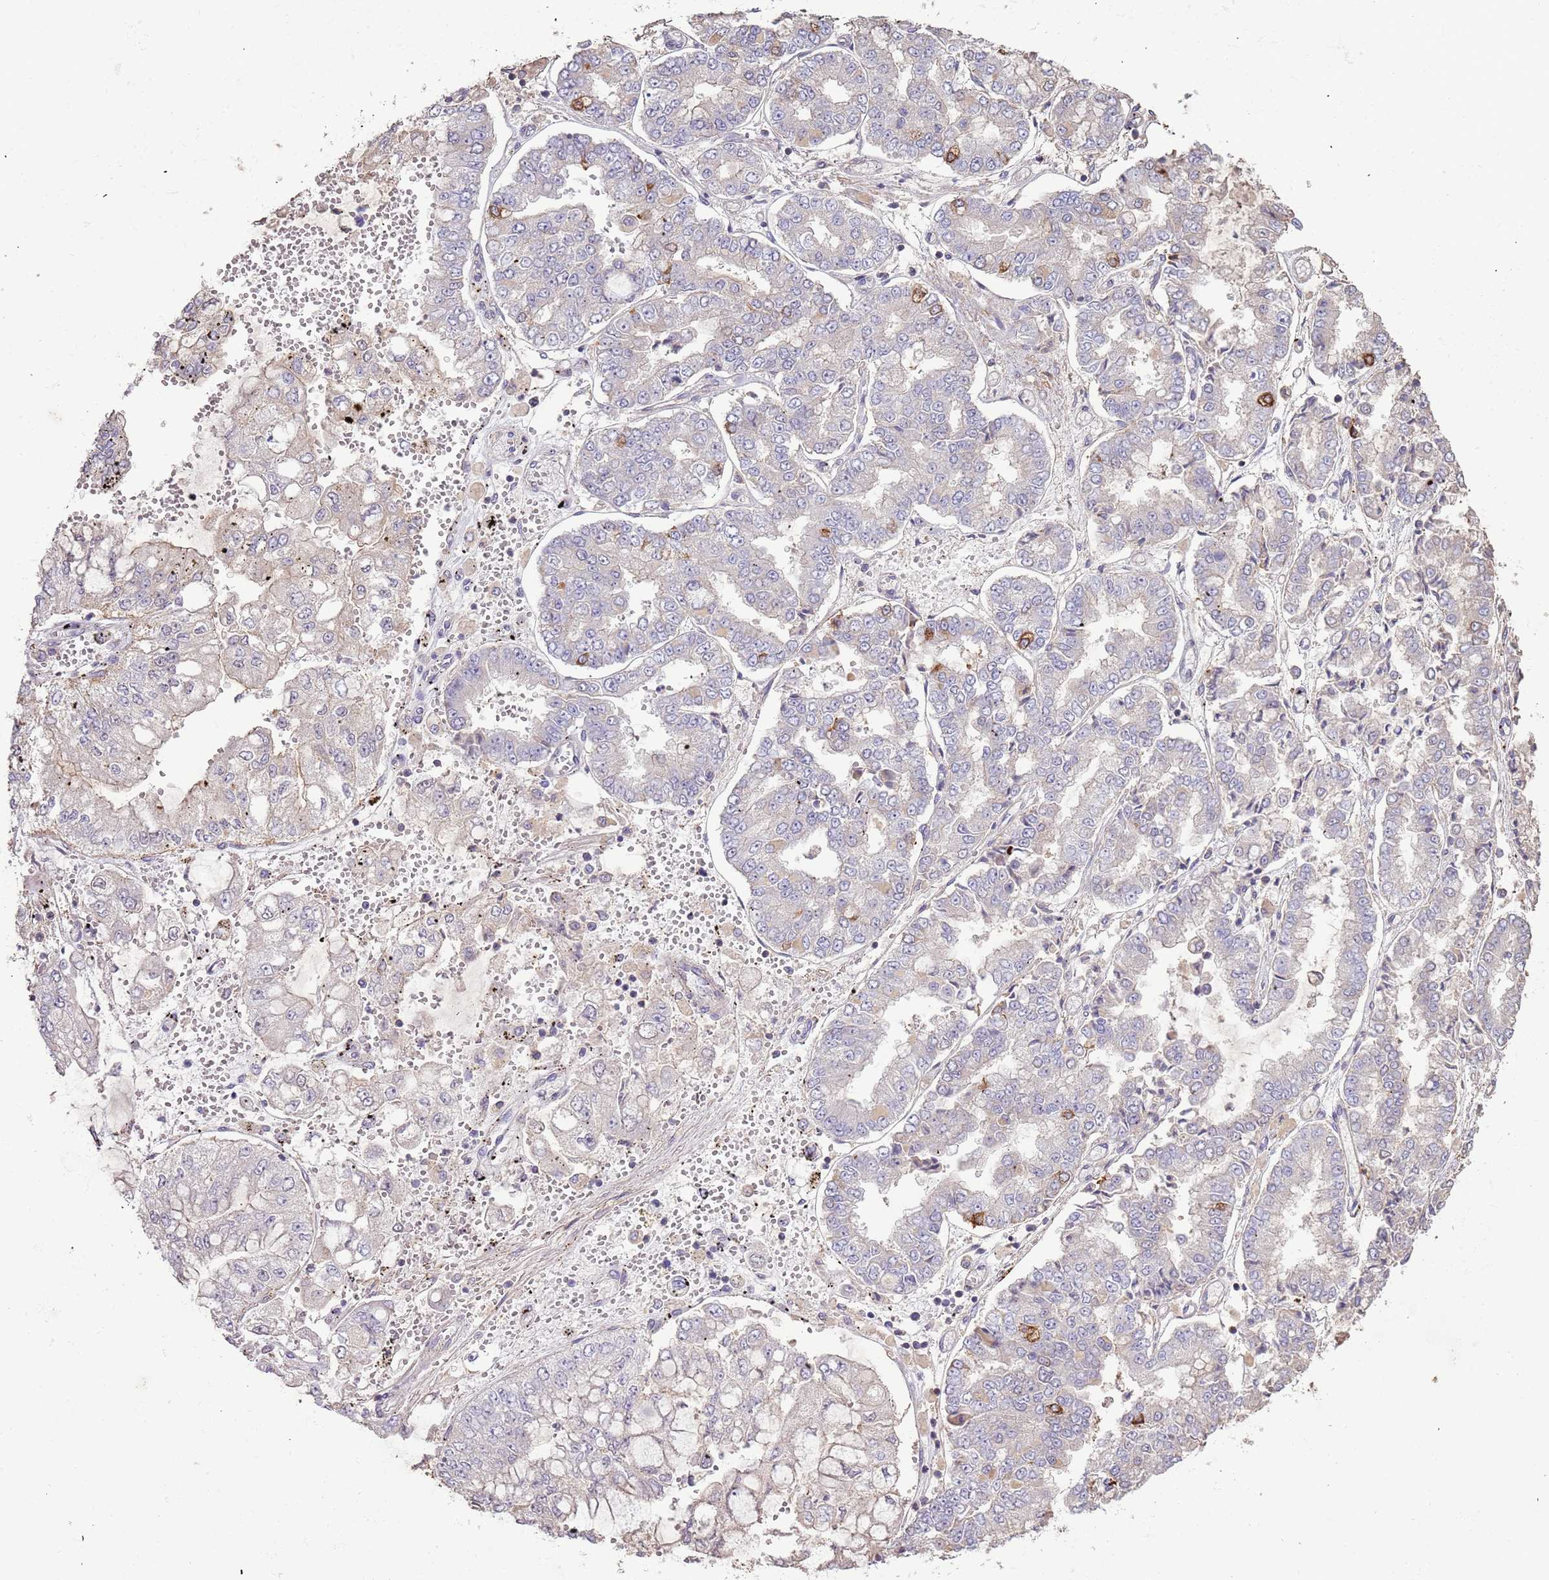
{"staining": {"intensity": "negative", "quantity": "none", "location": "none"}, "tissue": "stomach cancer", "cell_type": "Tumor cells", "image_type": "cancer", "snomed": [{"axis": "morphology", "description": "Adenocarcinoma, NOS"}, {"axis": "topography", "description": "Stomach"}], "caption": "A histopathology image of human stomach cancer is negative for staining in tumor cells.", "gene": "FECH", "patient": {"sex": "male", "age": 76}}